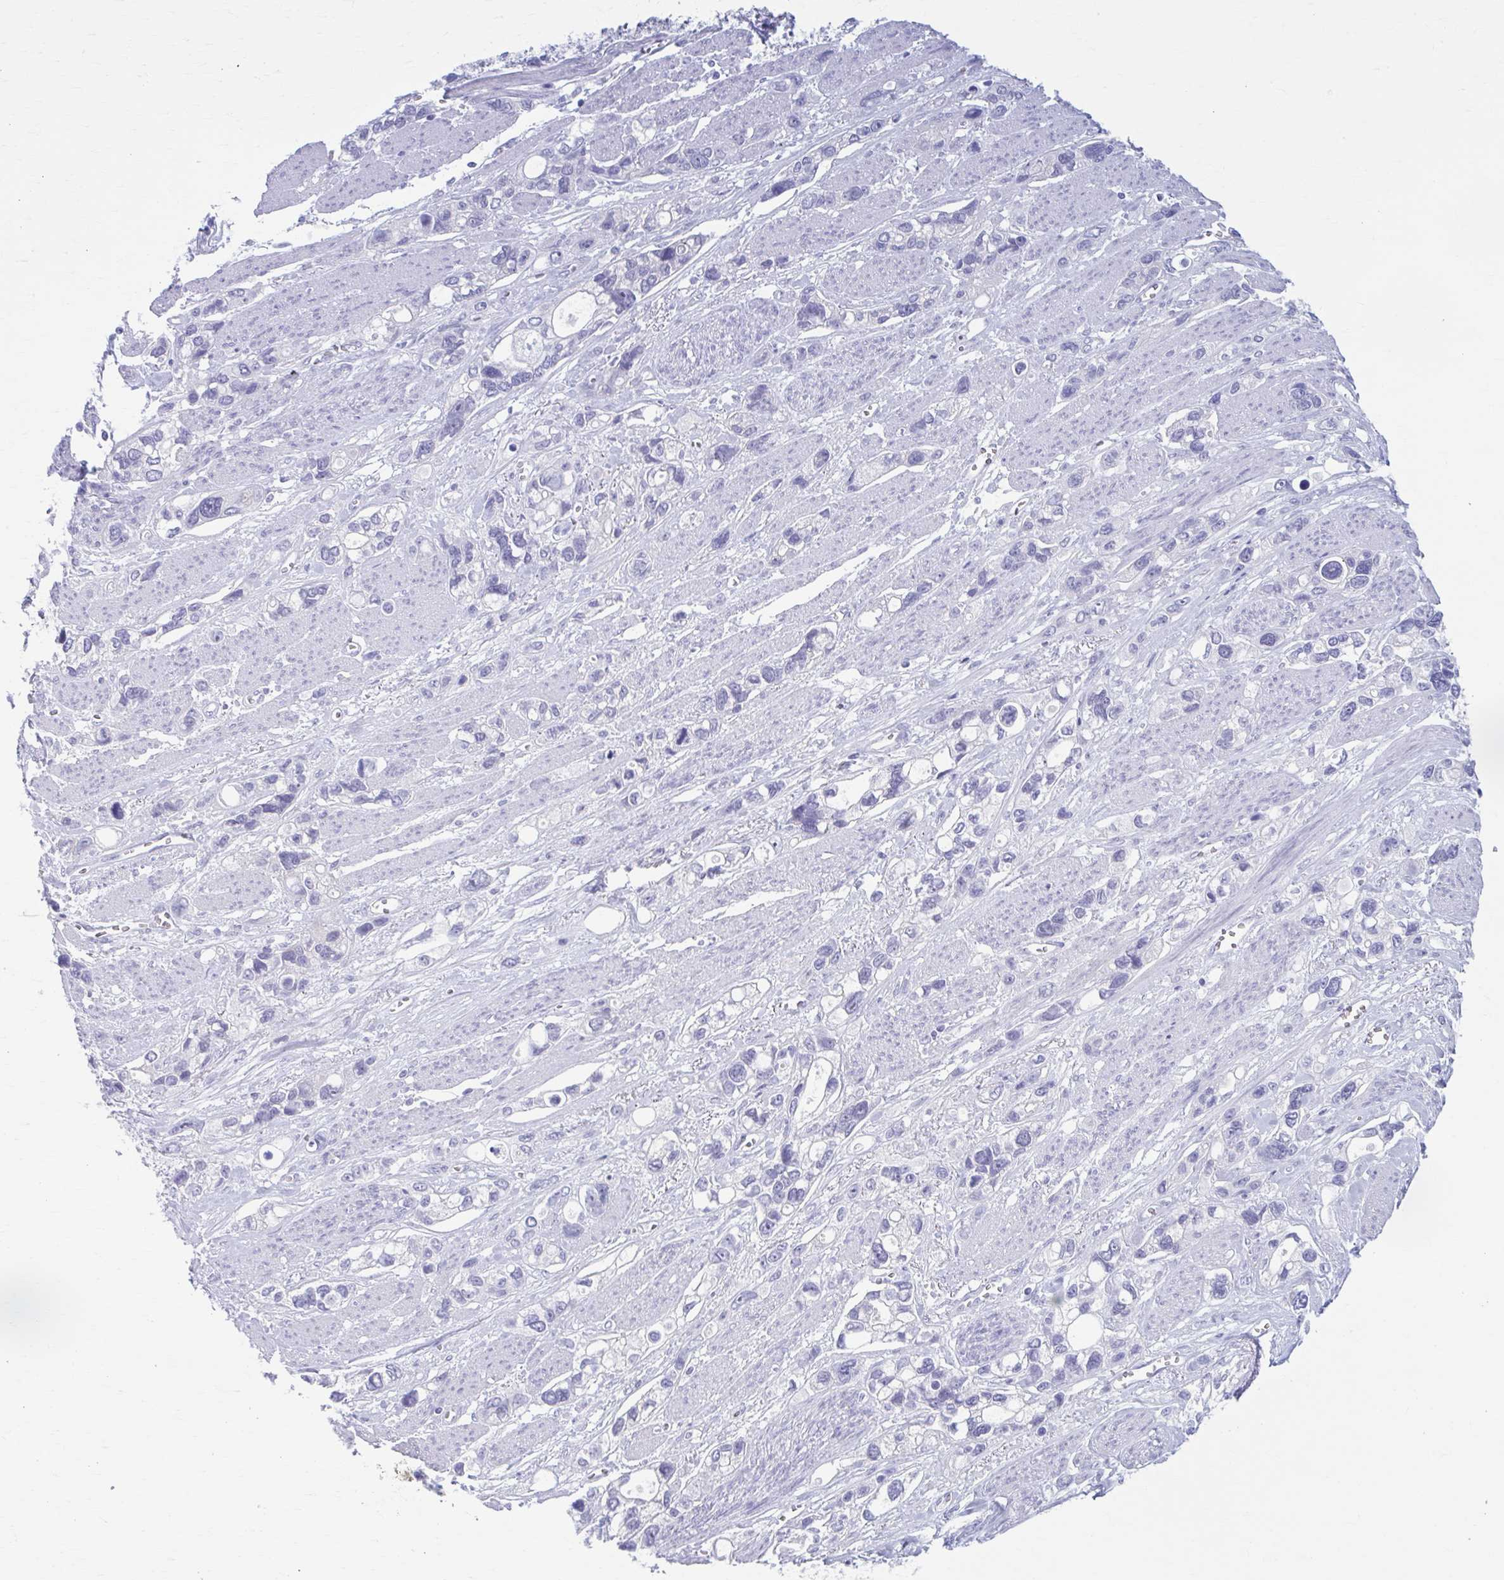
{"staining": {"intensity": "negative", "quantity": "none", "location": "none"}, "tissue": "stomach cancer", "cell_type": "Tumor cells", "image_type": "cancer", "snomed": [{"axis": "morphology", "description": "Adenocarcinoma, NOS"}, {"axis": "topography", "description": "Stomach, upper"}], "caption": "A high-resolution image shows immunohistochemistry (IHC) staining of stomach cancer (adenocarcinoma), which shows no significant expression in tumor cells.", "gene": "CCDC105", "patient": {"sex": "female", "age": 81}}